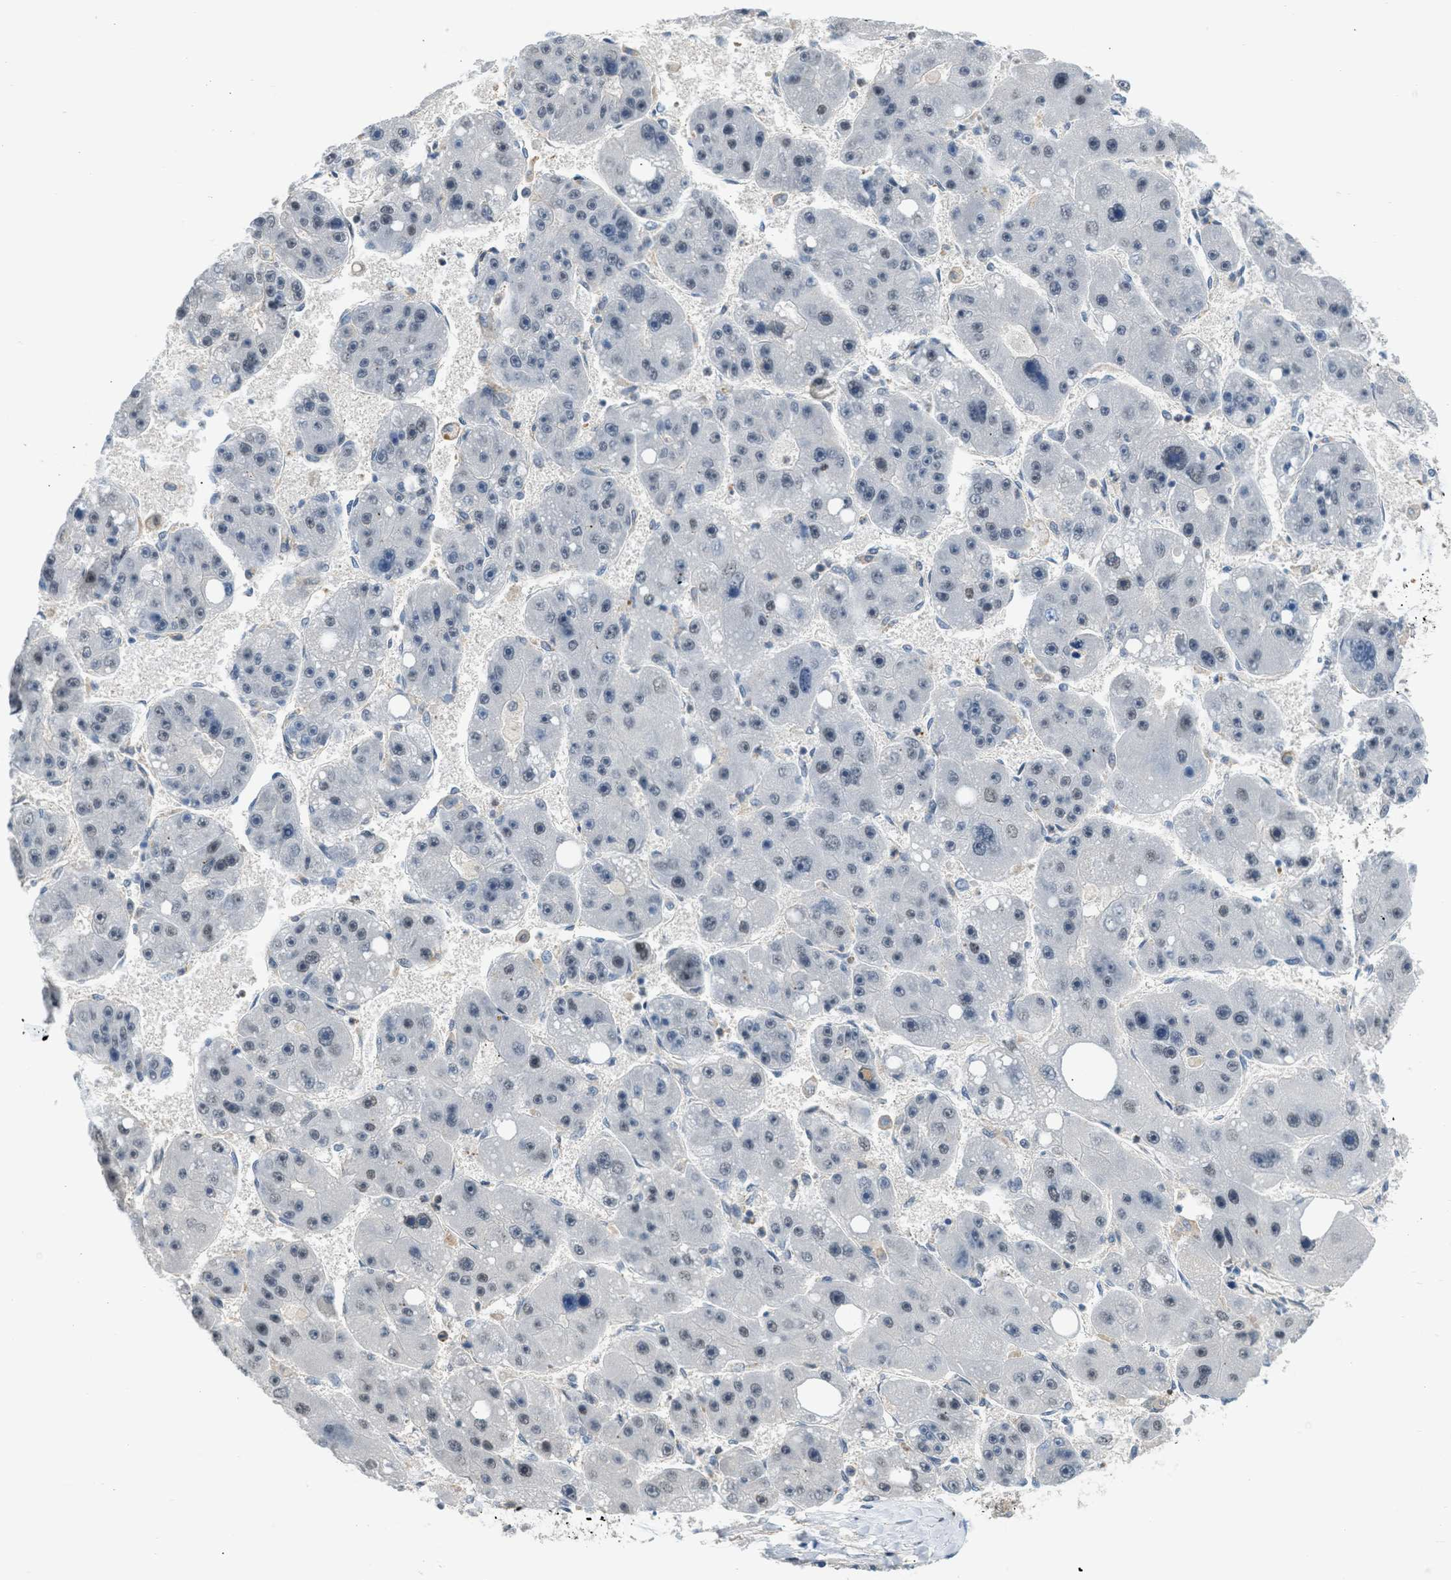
{"staining": {"intensity": "negative", "quantity": "none", "location": "none"}, "tissue": "liver cancer", "cell_type": "Tumor cells", "image_type": "cancer", "snomed": [{"axis": "morphology", "description": "Carcinoma, Hepatocellular, NOS"}, {"axis": "topography", "description": "Liver"}], "caption": "An image of human liver cancer is negative for staining in tumor cells.", "gene": "TTBK2", "patient": {"sex": "female", "age": 61}}